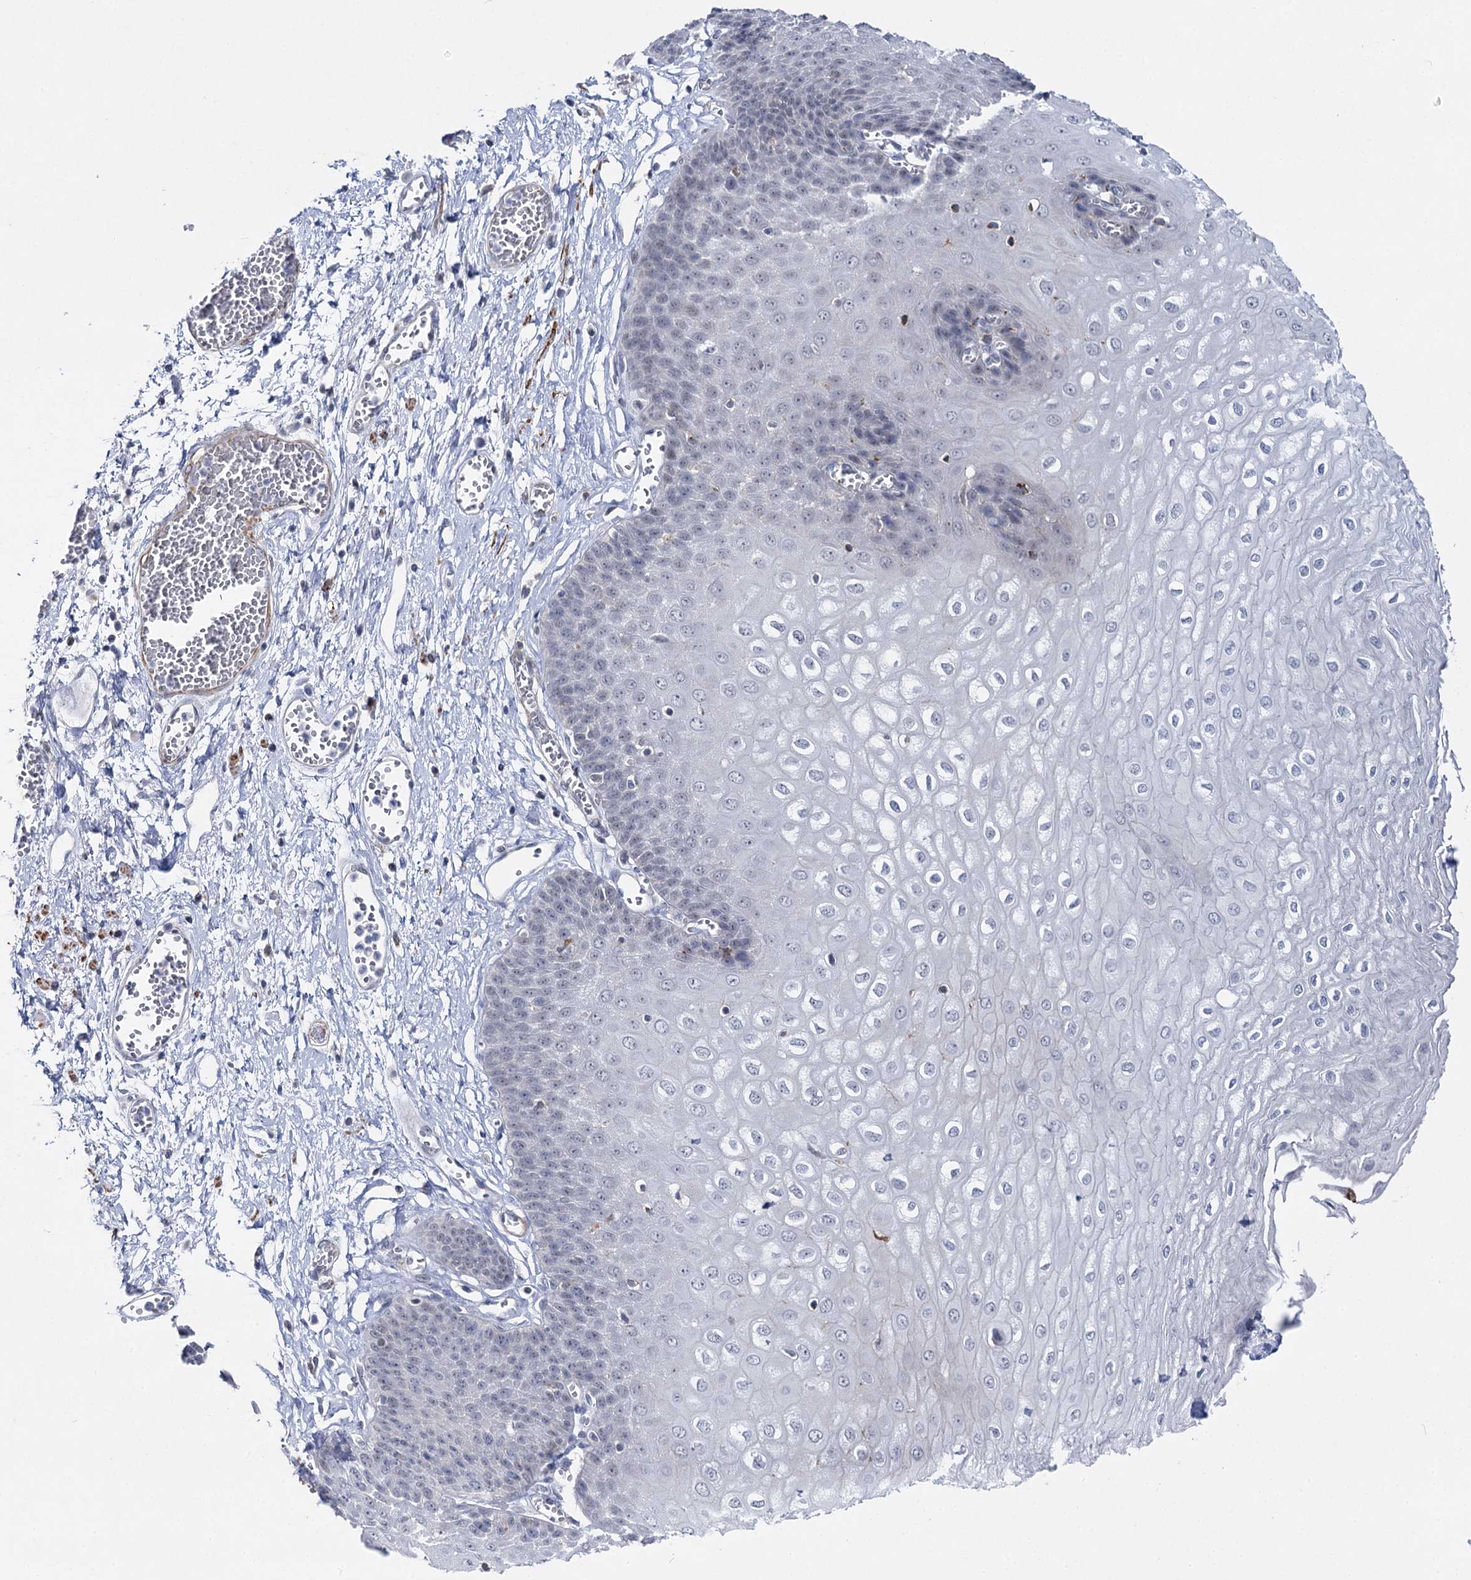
{"staining": {"intensity": "negative", "quantity": "none", "location": "none"}, "tissue": "esophagus", "cell_type": "Squamous epithelial cells", "image_type": "normal", "snomed": [{"axis": "morphology", "description": "Normal tissue, NOS"}, {"axis": "topography", "description": "Esophagus"}], "caption": "IHC micrograph of benign esophagus: human esophagus stained with DAB (3,3'-diaminobenzidine) displays no significant protein positivity in squamous epithelial cells.", "gene": "AGXT2", "patient": {"sex": "male", "age": 60}}